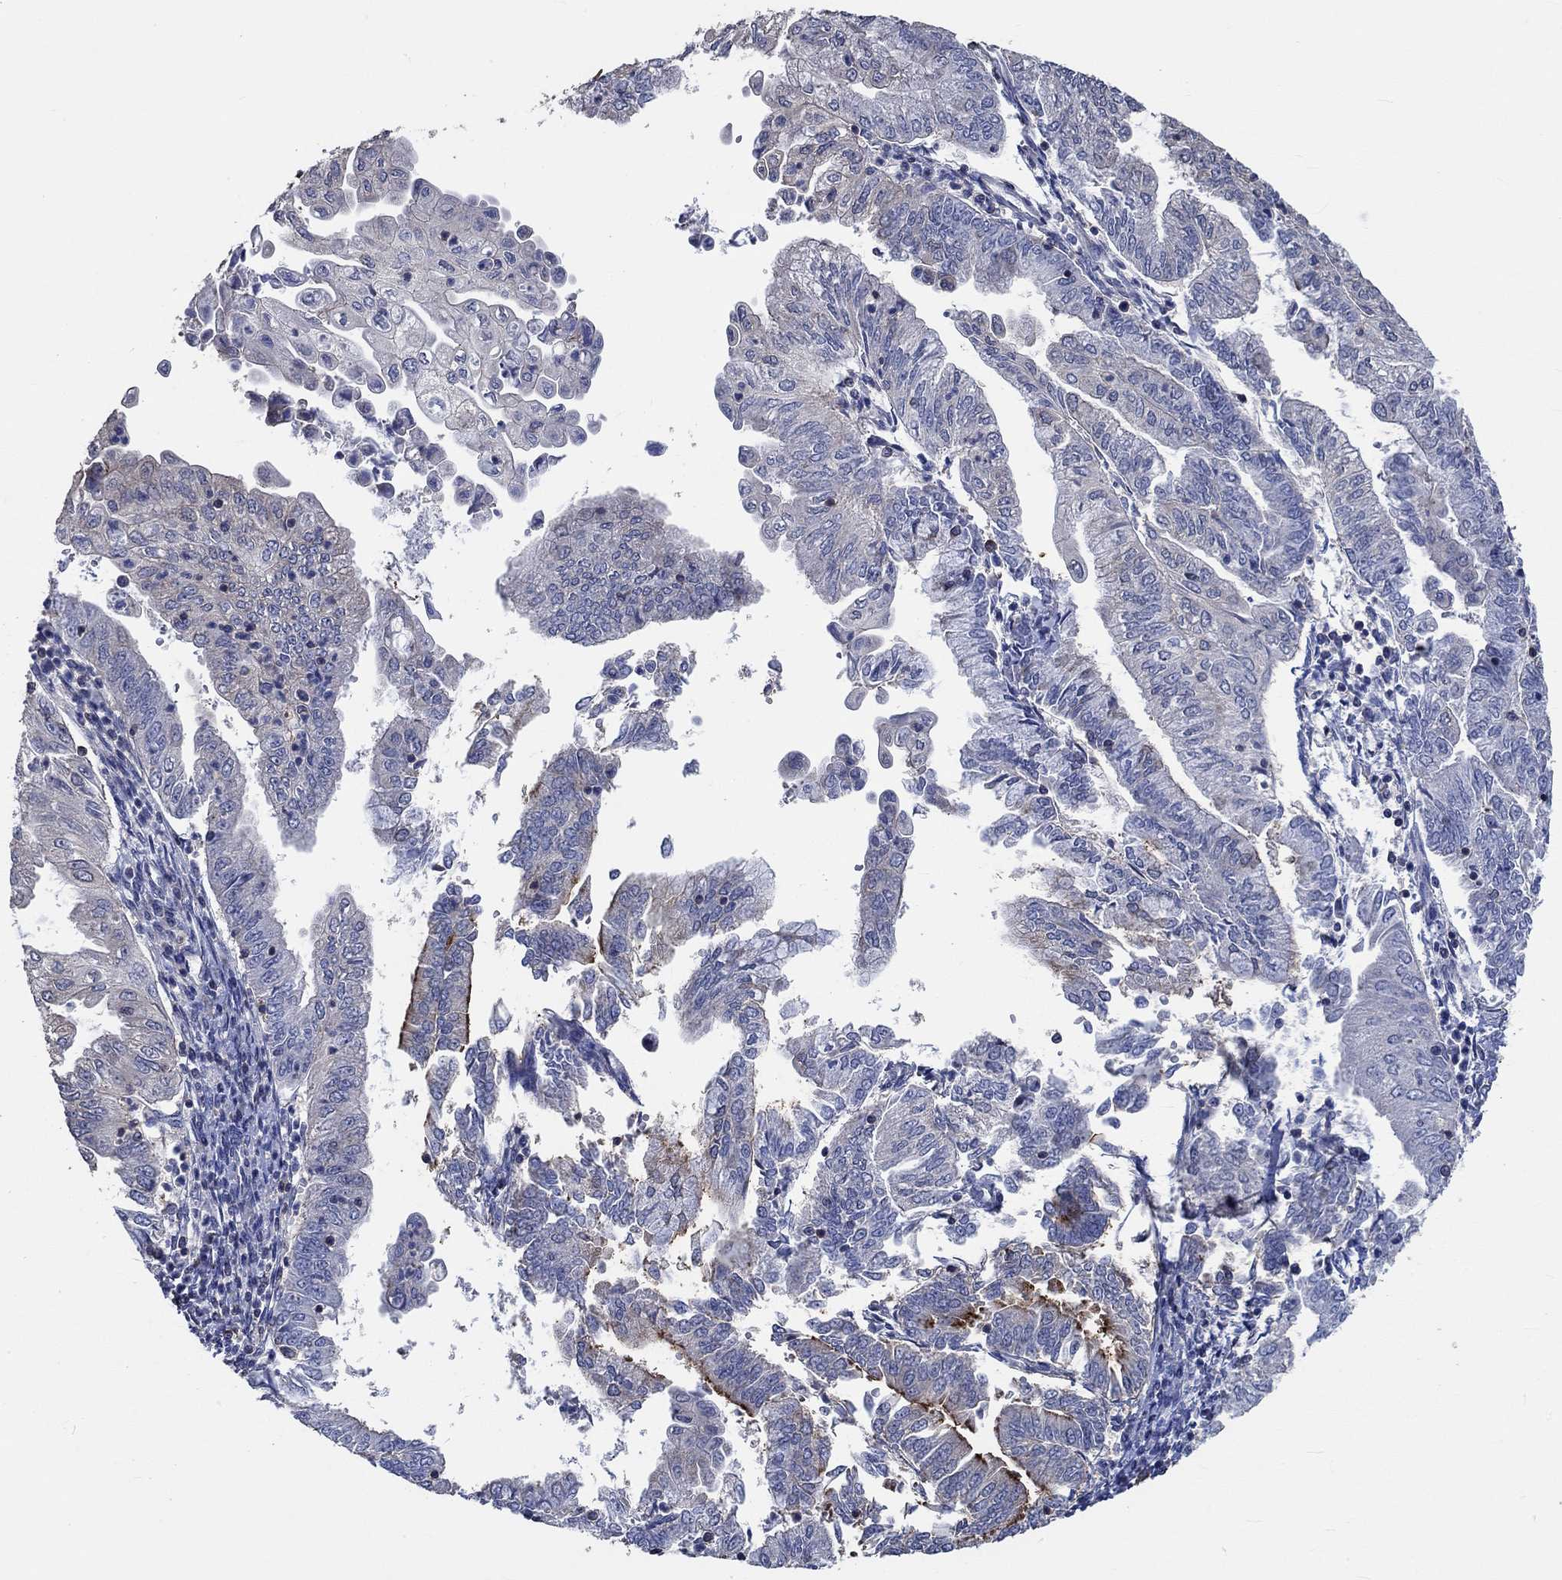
{"staining": {"intensity": "moderate", "quantity": "<25%", "location": "cytoplasmic/membranous"}, "tissue": "endometrial cancer", "cell_type": "Tumor cells", "image_type": "cancer", "snomed": [{"axis": "morphology", "description": "Adenocarcinoma, NOS"}, {"axis": "topography", "description": "Endometrium"}], "caption": "DAB (3,3'-diaminobenzidine) immunohistochemical staining of human endometrial cancer (adenocarcinoma) shows moderate cytoplasmic/membranous protein positivity in approximately <25% of tumor cells. (DAB = brown stain, brightfield microscopy at high magnification).", "gene": "TNFAIP8L3", "patient": {"sex": "female", "age": 55}}